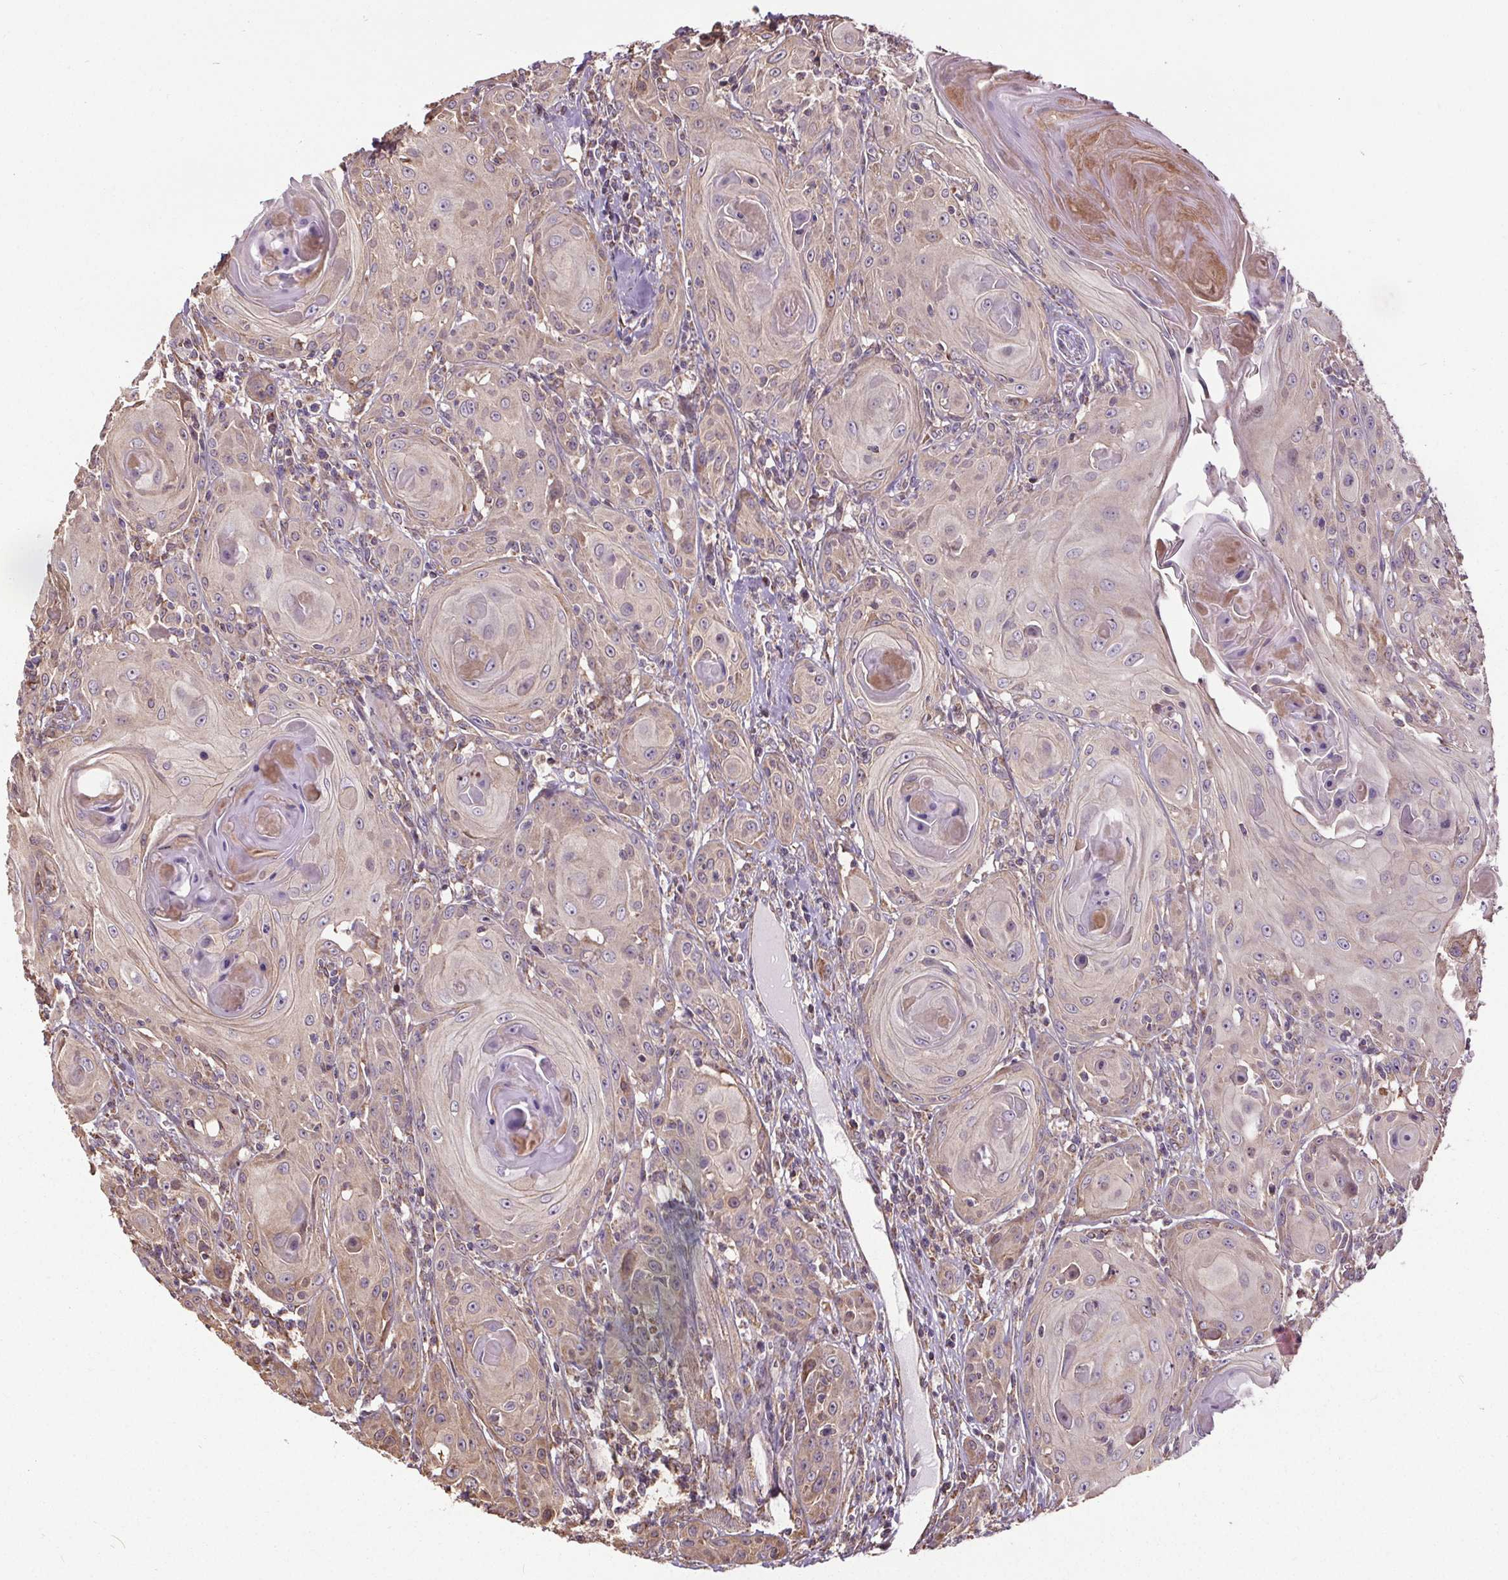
{"staining": {"intensity": "weak", "quantity": "<25%", "location": "cytoplasmic/membranous"}, "tissue": "head and neck cancer", "cell_type": "Tumor cells", "image_type": "cancer", "snomed": [{"axis": "morphology", "description": "Squamous cell carcinoma, NOS"}, {"axis": "topography", "description": "Head-Neck"}], "caption": "Head and neck cancer (squamous cell carcinoma) was stained to show a protein in brown. There is no significant staining in tumor cells.", "gene": "ZNF548", "patient": {"sex": "female", "age": 80}}